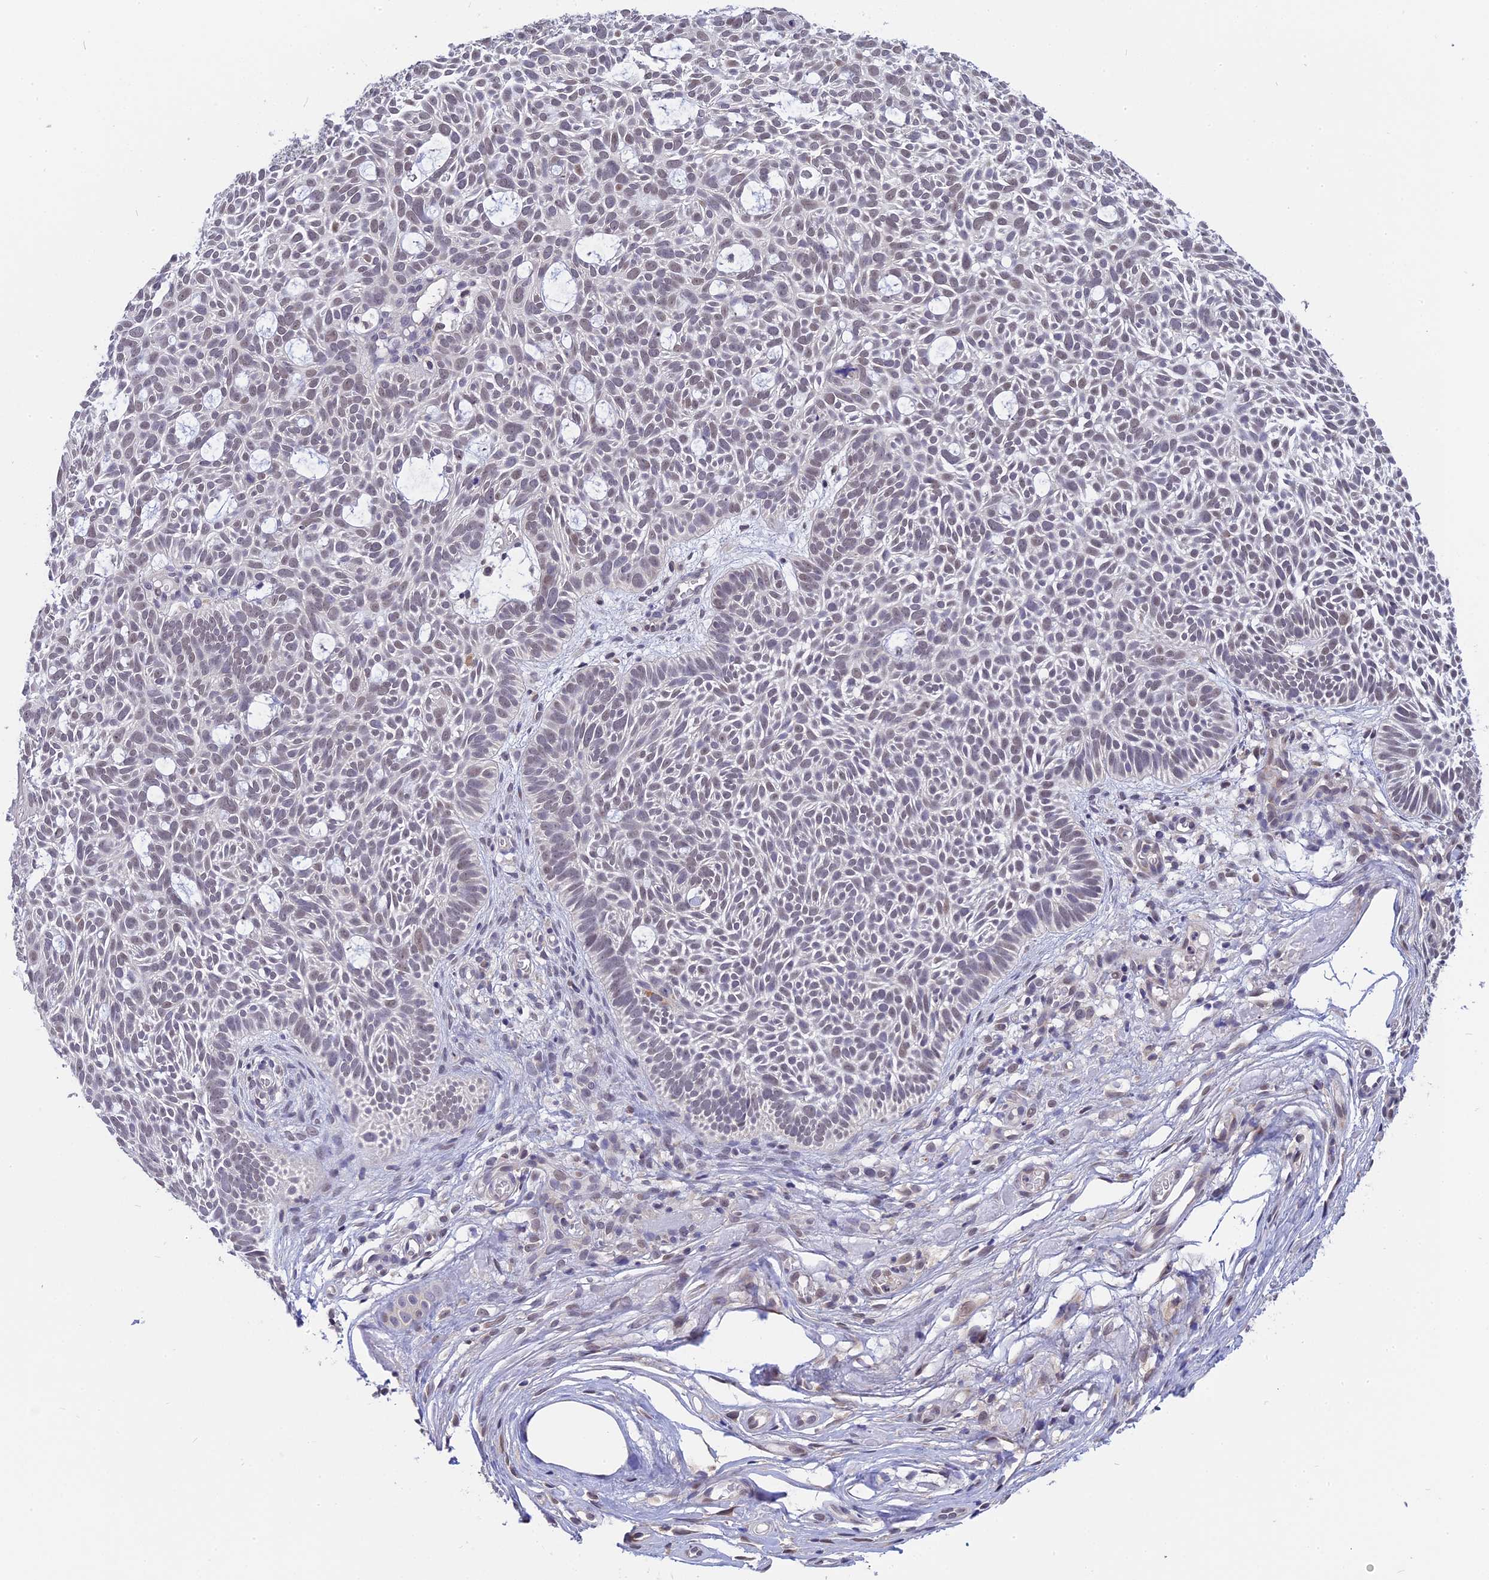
{"staining": {"intensity": "weak", "quantity": "<25%", "location": "nuclear"}, "tissue": "skin cancer", "cell_type": "Tumor cells", "image_type": "cancer", "snomed": [{"axis": "morphology", "description": "Basal cell carcinoma"}, {"axis": "topography", "description": "Skin"}], "caption": "Protein analysis of skin basal cell carcinoma demonstrates no significant staining in tumor cells.", "gene": "KCTD14", "patient": {"sex": "male", "age": 69}}